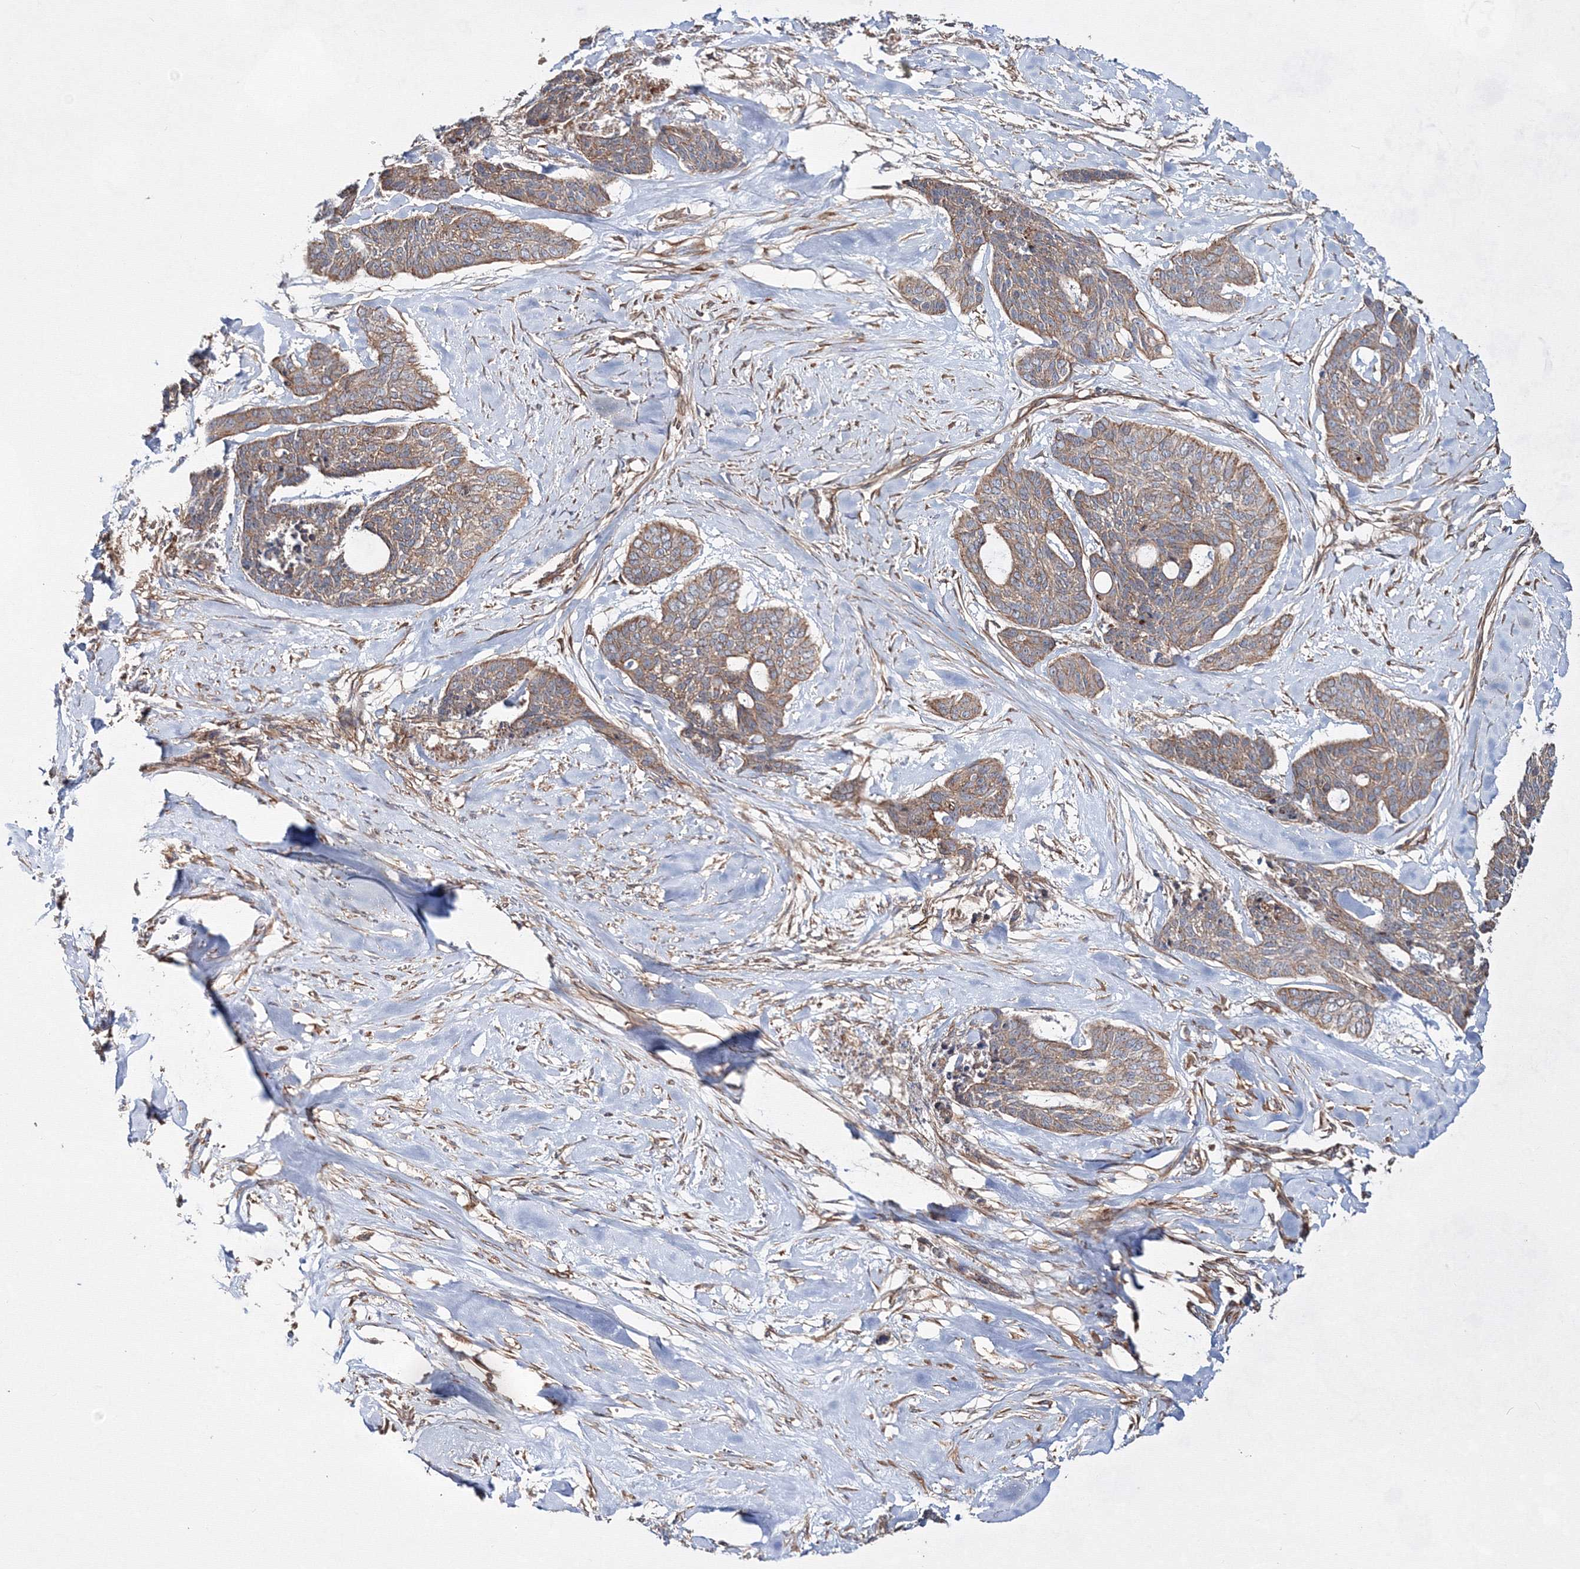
{"staining": {"intensity": "weak", "quantity": ">75%", "location": "cytoplasmic/membranous"}, "tissue": "skin cancer", "cell_type": "Tumor cells", "image_type": "cancer", "snomed": [{"axis": "morphology", "description": "Basal cell carcinoma"}, {"axis": "topography", "description": "Skin"}], "caption": "Skin cancer (basal cell carcinoma) stained with DAB (3,3'-diaminobenzidine) immunohistochemistry (IHC) displays low levels of weak cytoplasmic/membranous staining in approximately >75% of tumor cells.", "gene": "EXOC6", "patient": {"sex": "female", "age": 64}}